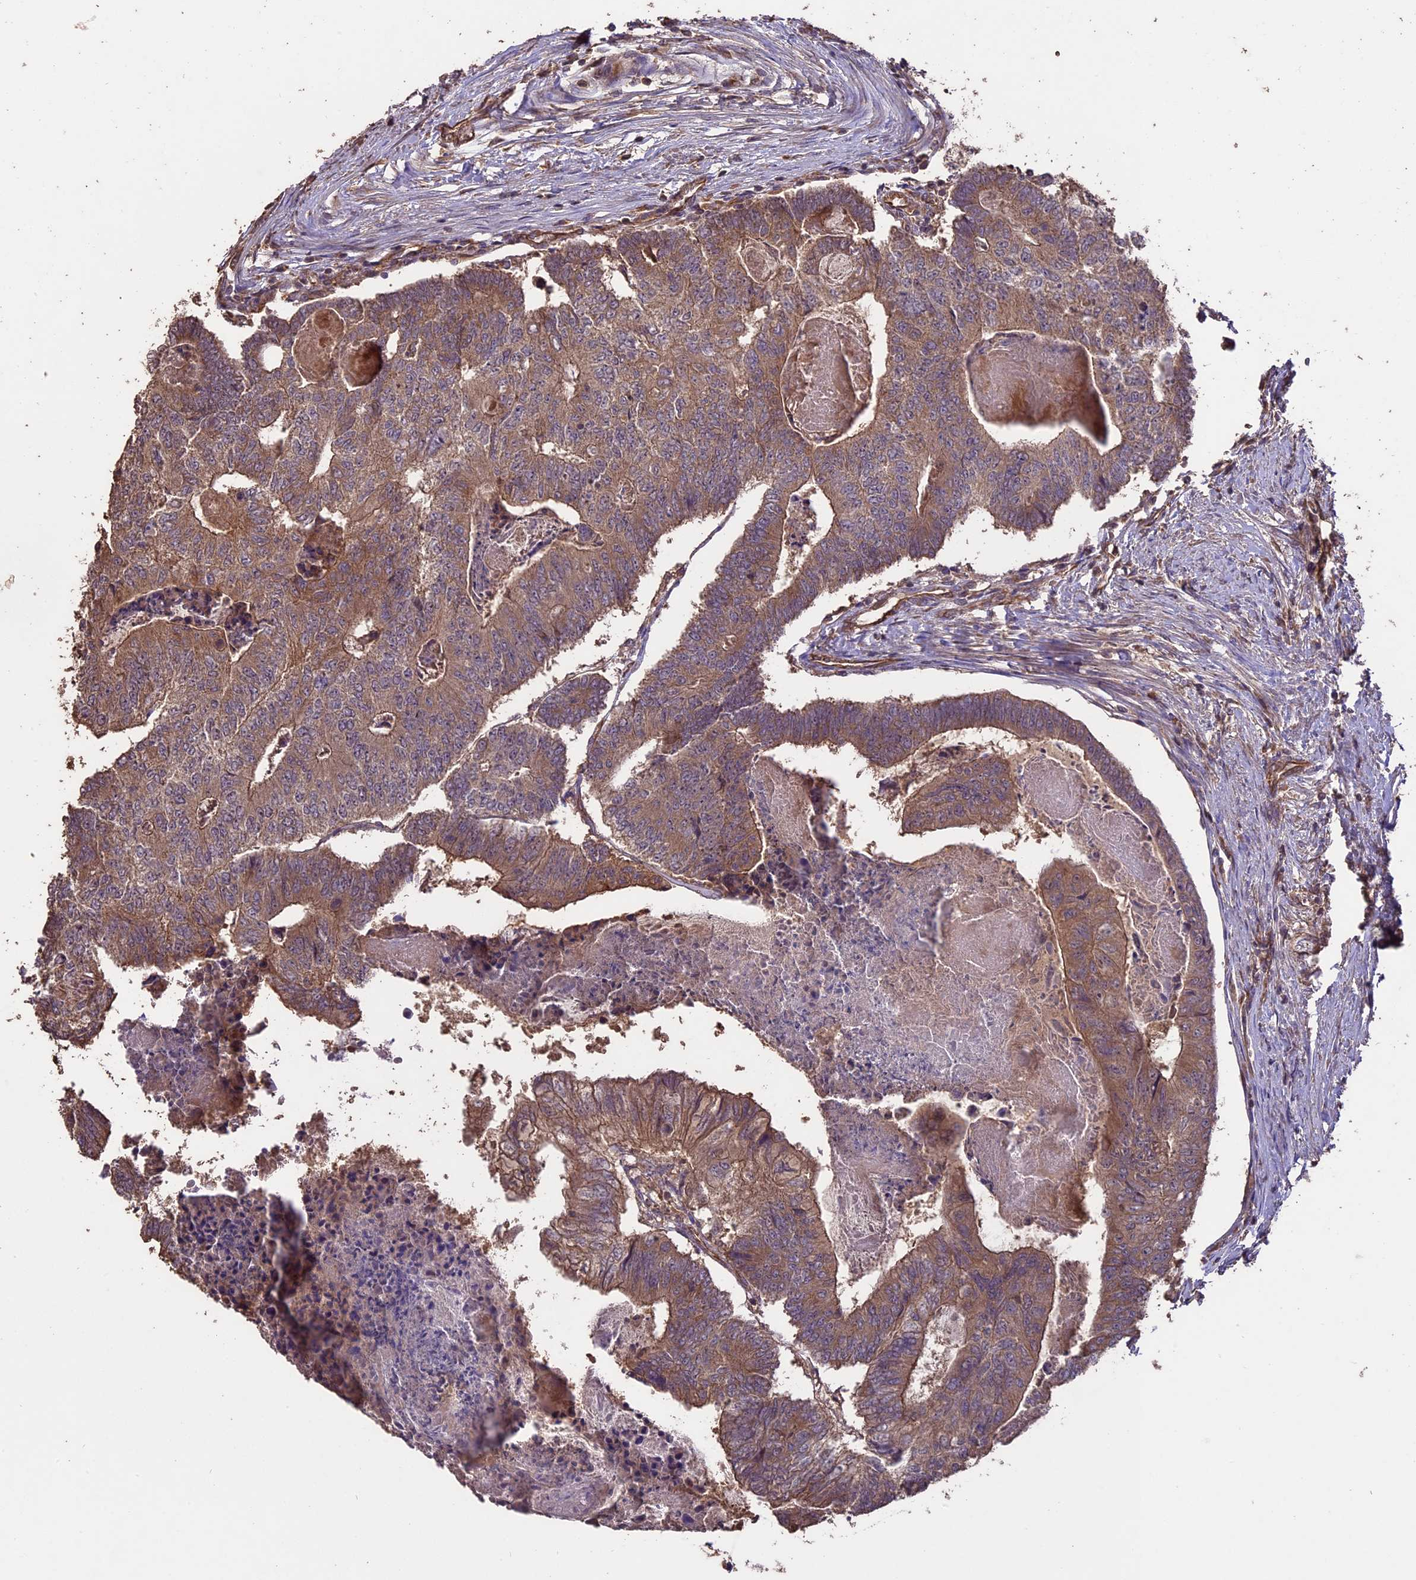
{"staining": {"intensity": "moderate", "quantity": ">75%", "location": "cytoplasmic/membranous"}, "tissue": "colorectal cancer", "cell_type": "Tumor cells", "image_type": "cancer", "snomed": [{"axis": "morphology", "description": "Adenocarcinoma, NOS"}, {"axis": "topography", "description": "Colon"}], "caption": "About >75% of tumor cells in human colorectal adenocarcinoma demonstrate moderate cytoplasmic/membranous protein staining as visualized by brown immunohistochemical staining.", "gene": "TTLL10", "patient": {"sex": "female", "age": 67}}